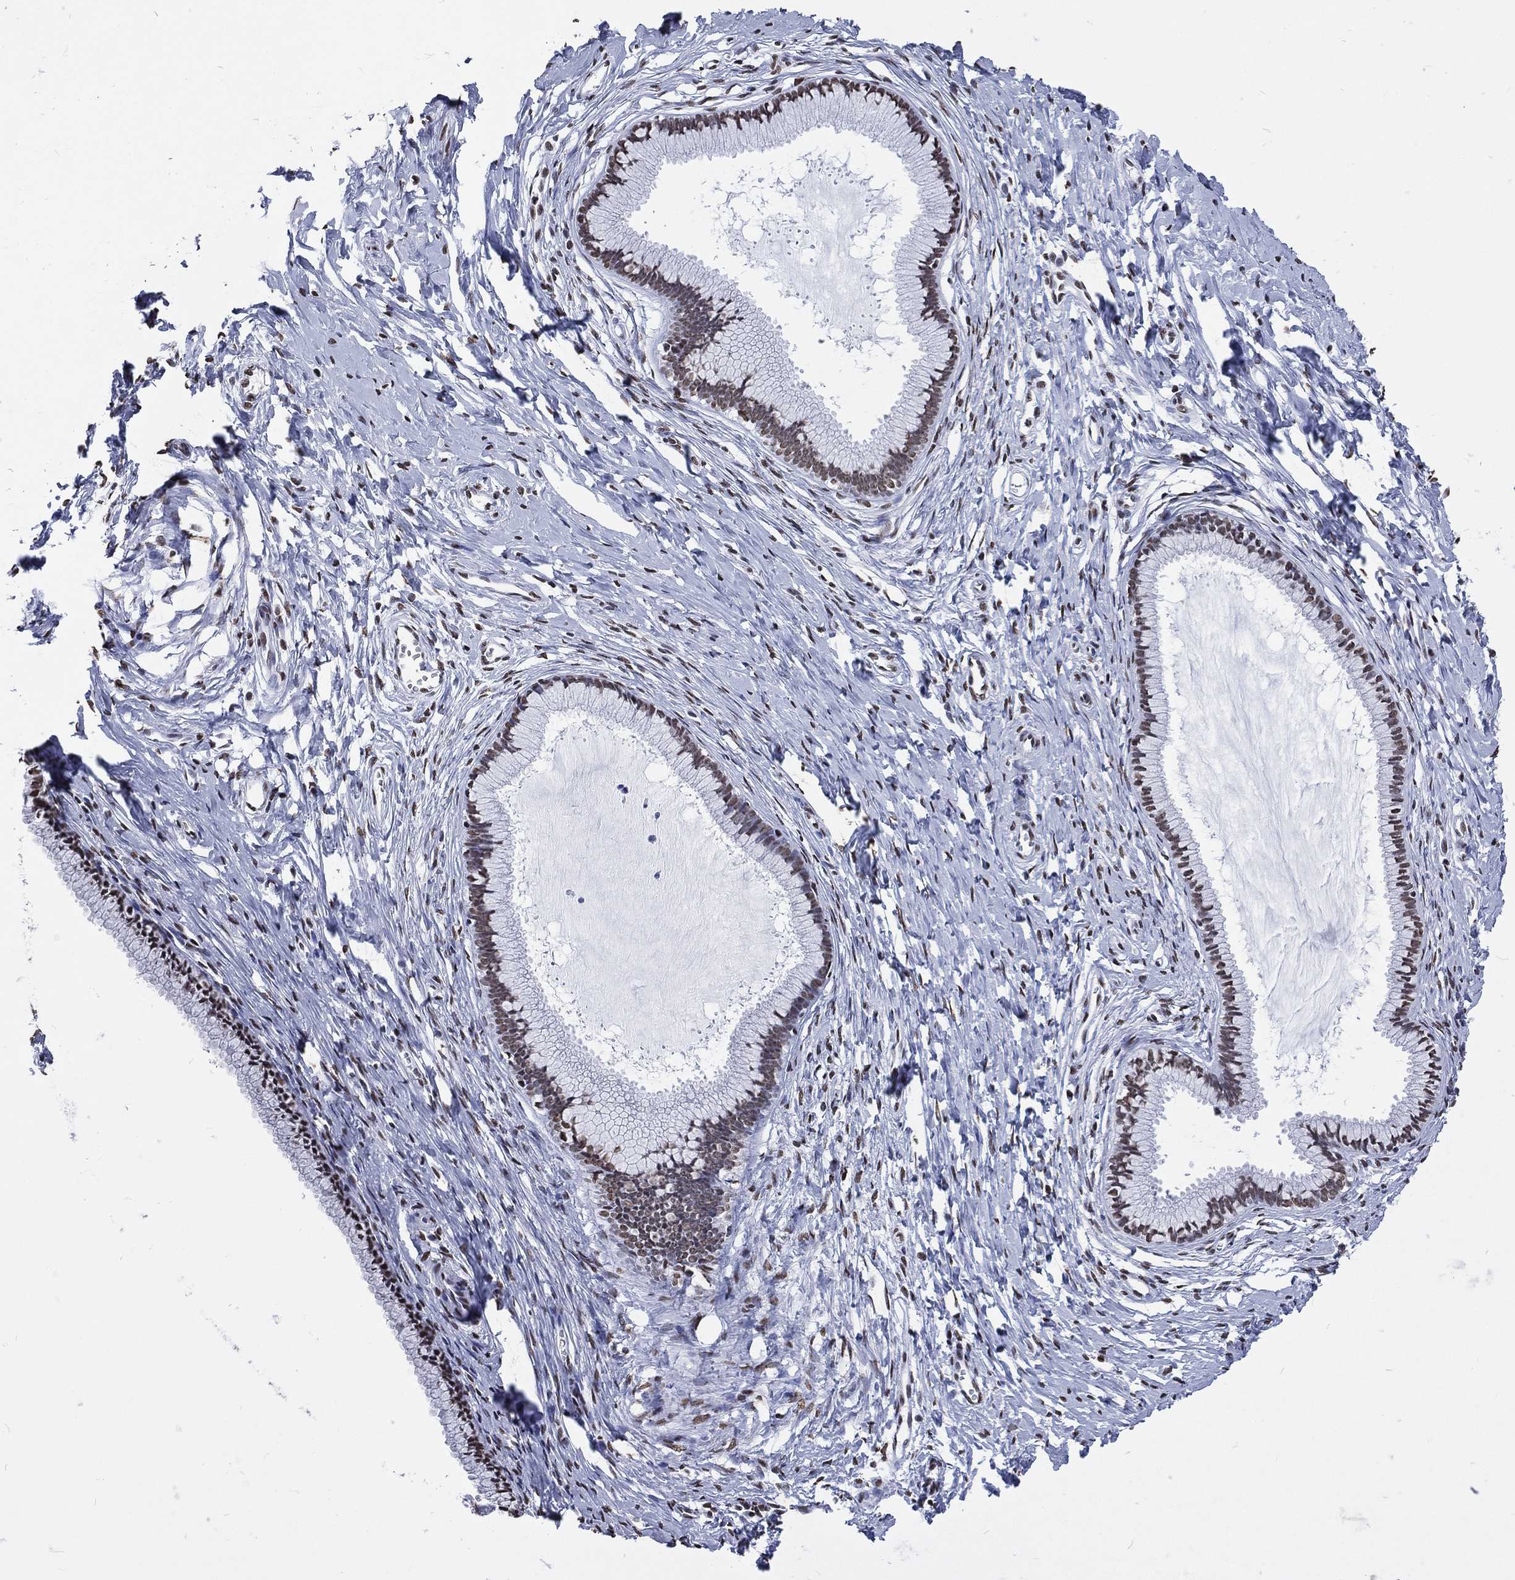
{"staining": {"intensity": "moderate", "quantity": ">75%", "location": "nuclear"}, "tissue": "cervix", "cell_type": "Glandular cells", "image_type": "normal", "snomed": [{"axis": "morphology", "description": "Normal tissue, NOS"}, {"axis": "topography", "description": "Cervix"}], "caption": "Protein expression analysis of unremarkable cervix shows moderate nuclear expression in approximately >75% of glandular cells.", "gene": "RETREG2", "patient": {"sex": "female", "age": 40}}